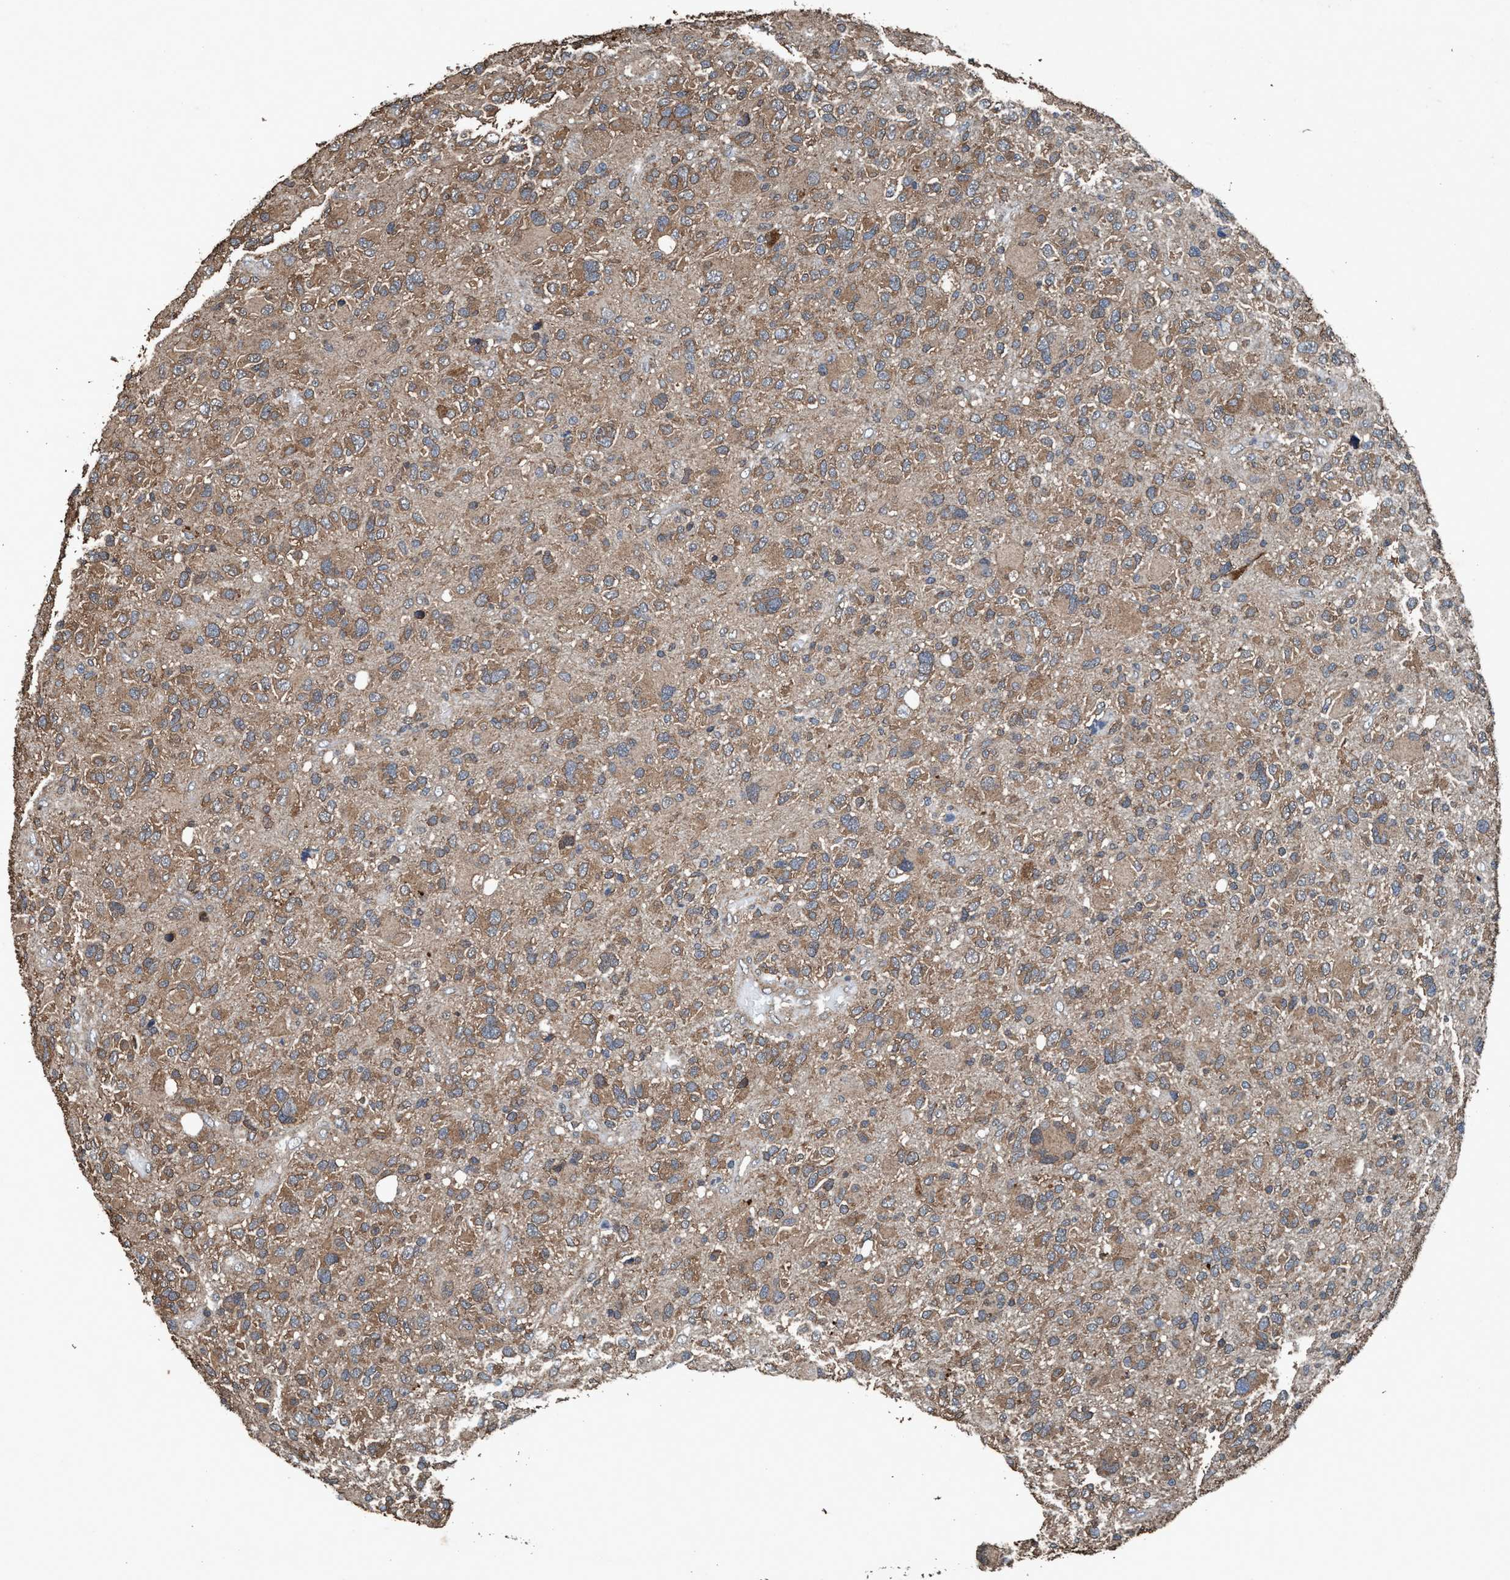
{"staining": {"intensity": "moderate", "quantity": ">75%", "location": "cytoplasmic/membranous"}, "tissue": "glioma", "cell_type": "Tumor cells", "image_type": "cancer", "snomed": [{"axis": "morphology", "description": "Glioma, malignant, High grade"}, {"axis": "topography", "description": "Brain"}], "caption": "Immunohistochemistry image of glioma stained for a protein (brown), which exhibits medium levels of moderate cytoplasmic/membranous staining in approximately >75% of tumor cells.", "gene": "AKT1S1", "patient": {"sex": "male", "age": 48}}